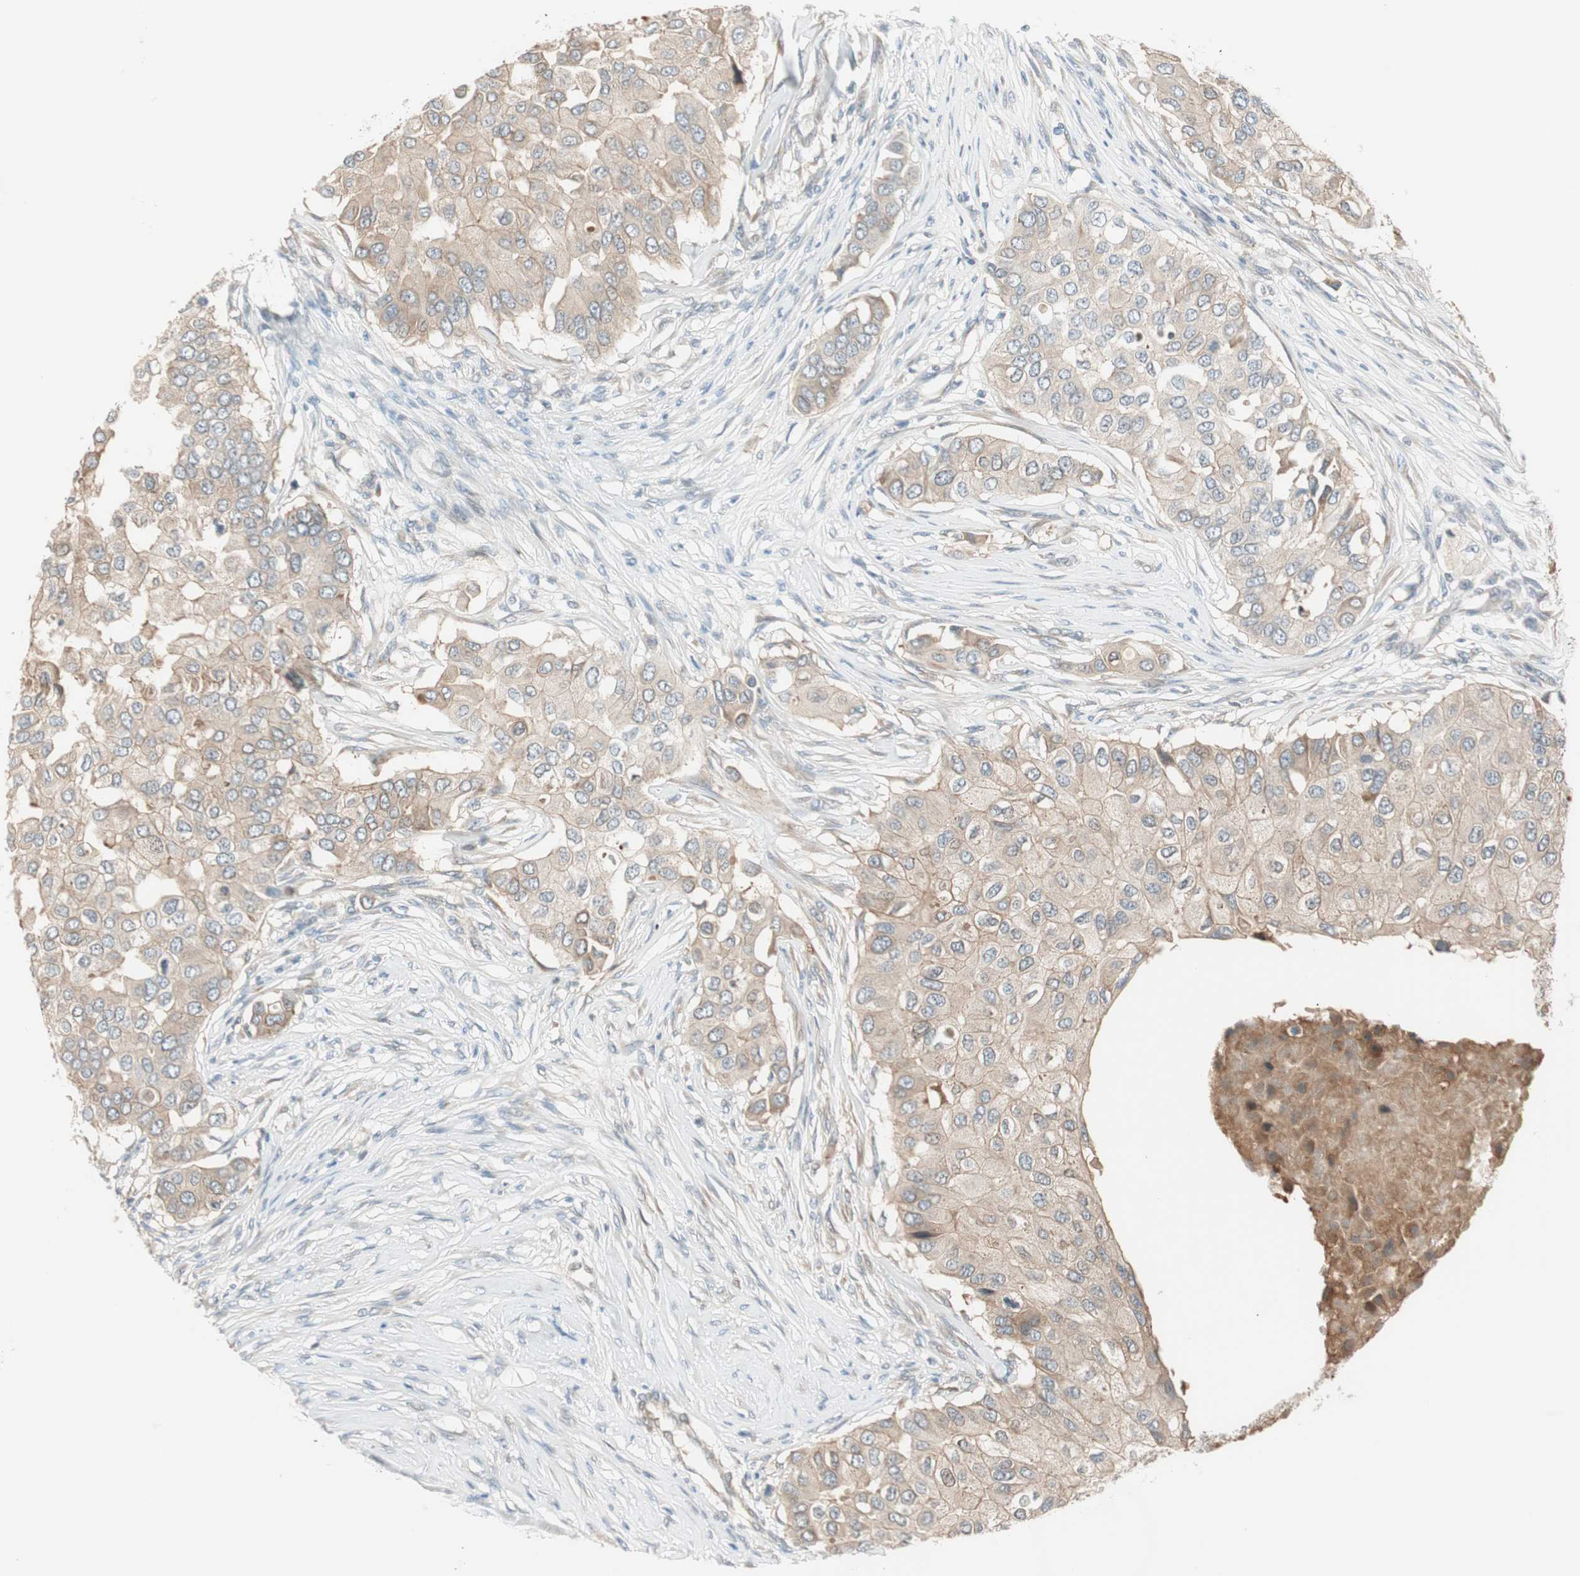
{"staining": {"intensity": "weak", "quantity": ">75%", "location": "cytoplasmic/membranous"}, "tissue": "breast cancer", "cell_type": "Tumor cells", "image_type": "cancer", "snomed": [{"axis": "morphology", "description": "Normal tissue, NOS"}, {"axis": "morphology", "description": "Duct carcinoma"}, {"axis": "topography", "description": "Breast"}], "caption": "DAB (3,3'-diaminobenzidine) immunohistochemical staining of human breast cancer (invasive ductal carcinoma) reveals weak cytoplasmic/membranous protein positivity in about >75% of tumor cells.", "gene": "CGRRF1", "patient": {"sex": "female", "age": 49}}